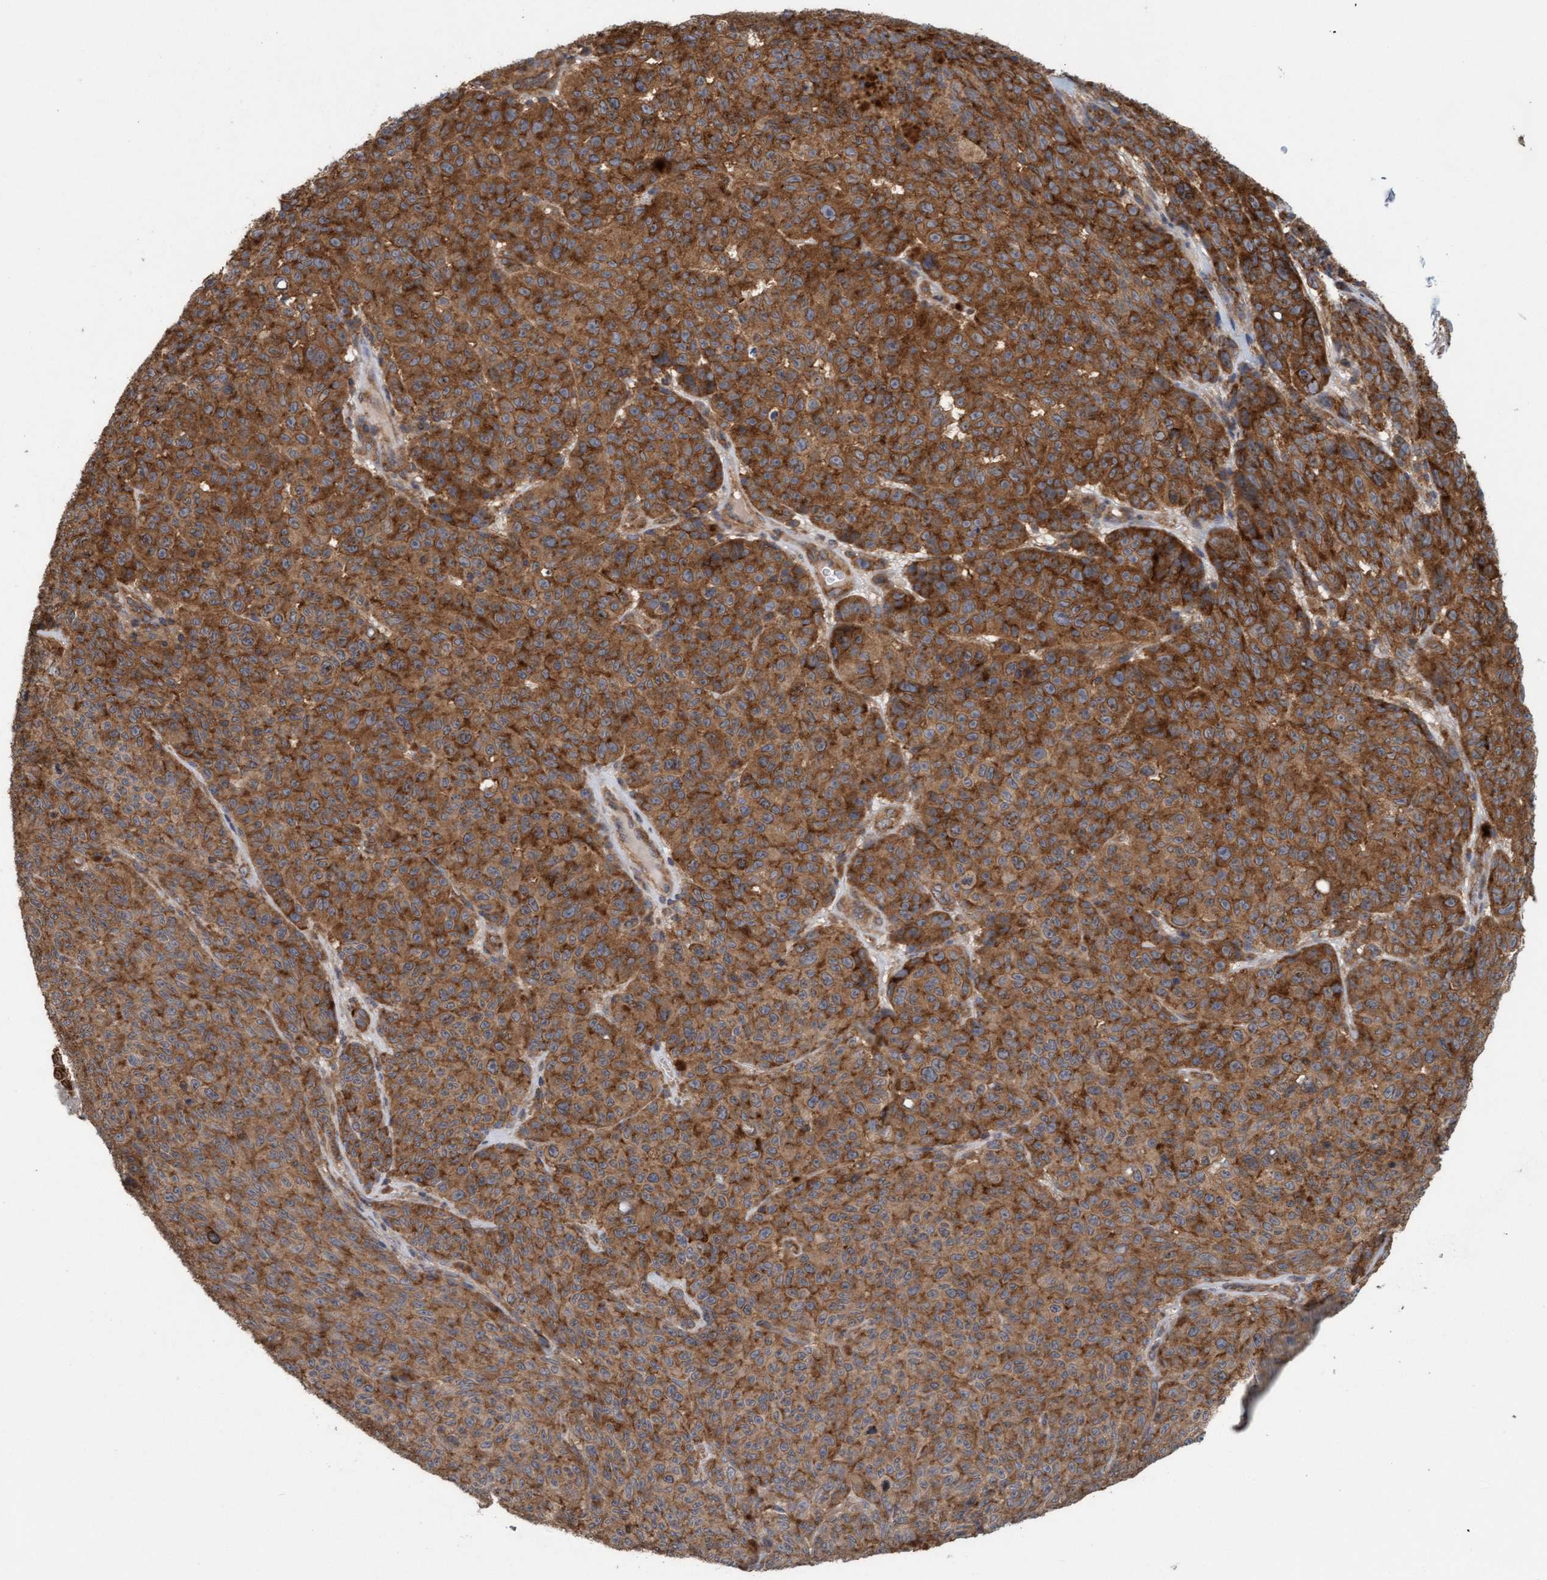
{"staining": {"intensity": "strong", "quantity": ">75%", "location": "cytoplasmic/membranous"}, "tissue": "melanoma", "cell_type": "Tumor cells", "image_type": "cancer", "snomed": [{"axis": "morphology", "description": "Malignant melanoma, NOS"}, {"axis": "topography", "description": "Skin"}], "caption": "IHC histopathology image of human melanoma stained for a protein (brown), which shows high levels of strong cytoplasmic/membranous expression in approximately >75% of tumor cells.", "gene": "FXR2", "patient": {"sex": "female", "age": 82}}